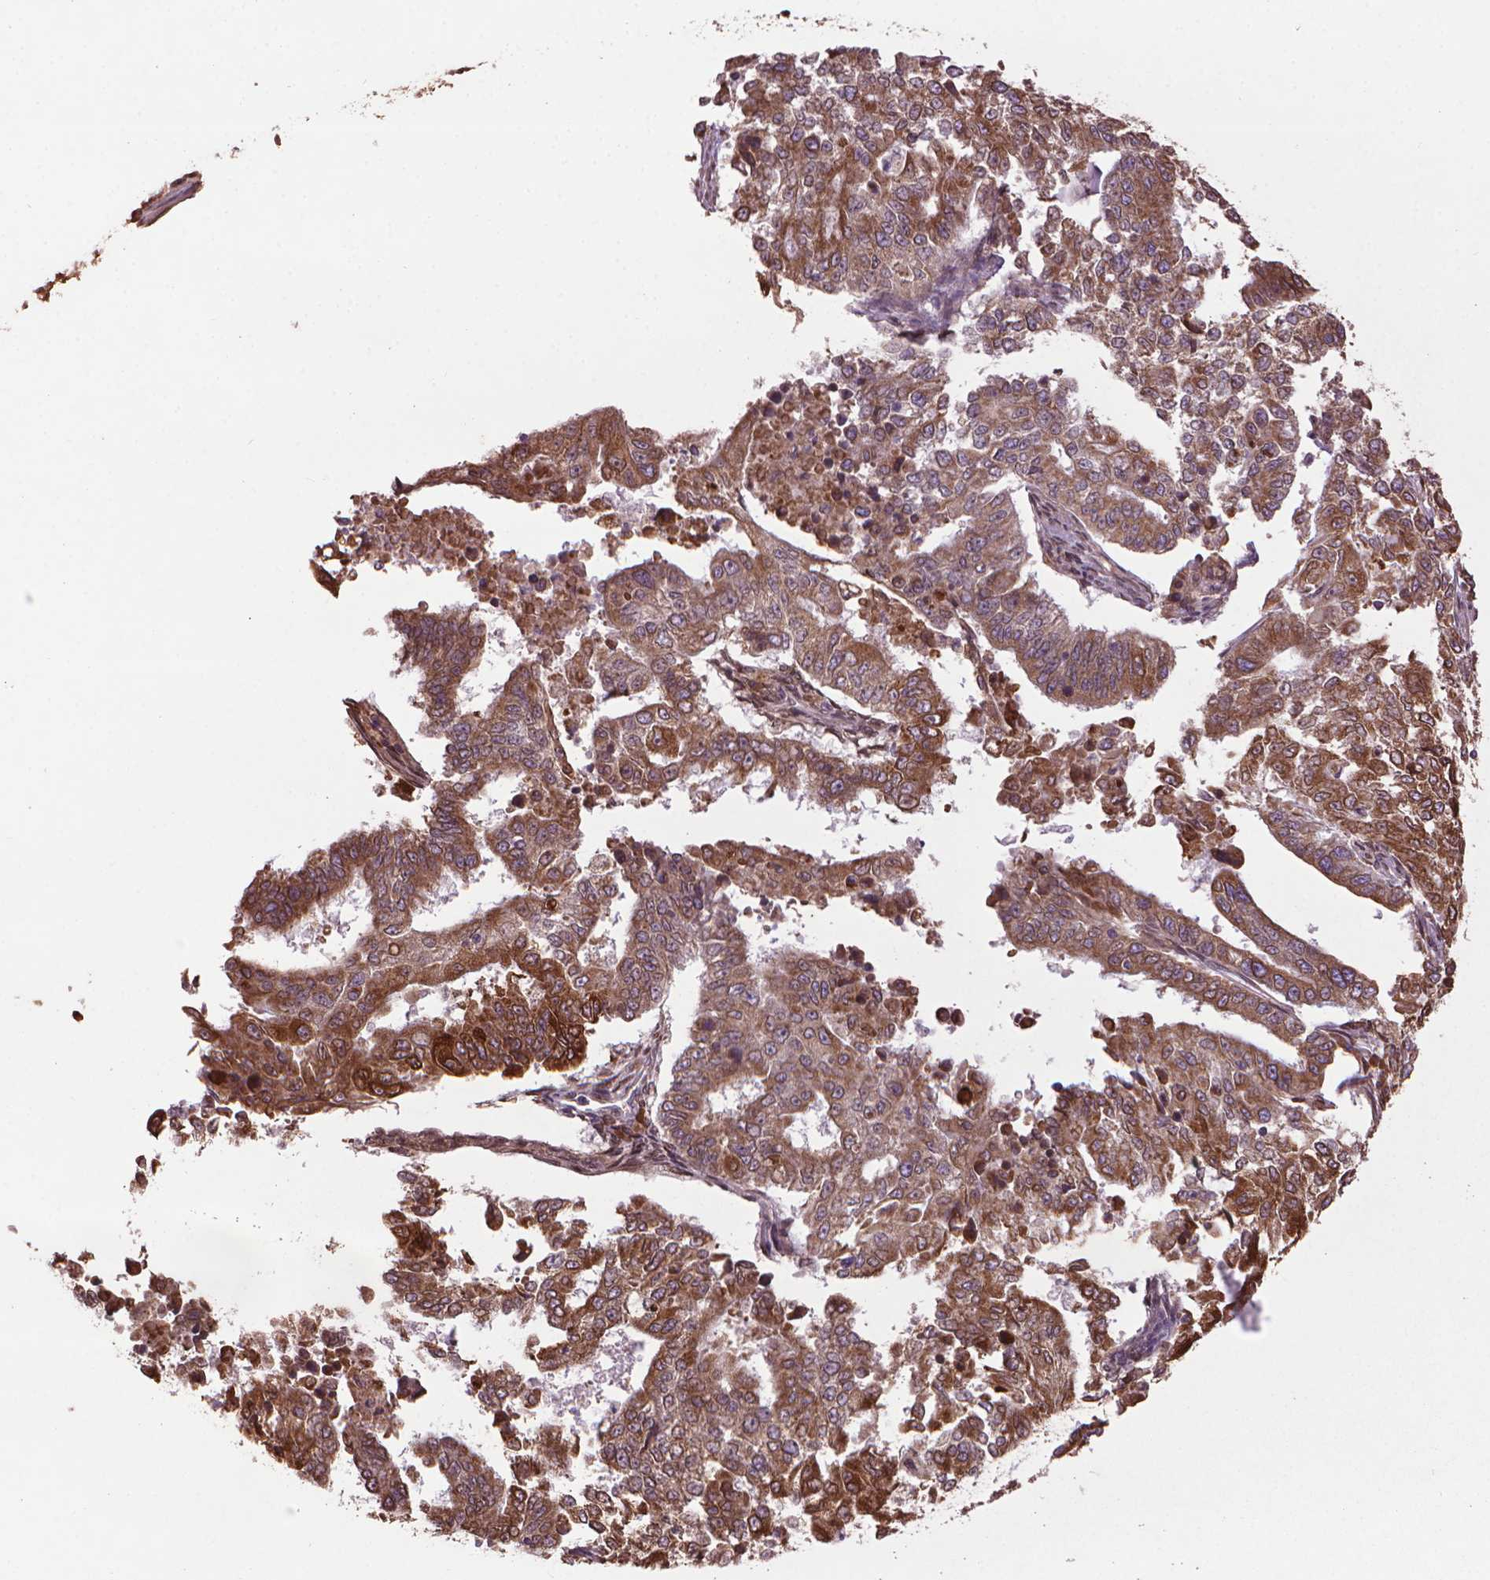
{"staining": {"intensity": "strong", "quantity": ">75%", "location": "cytoplasmic/membranous"}, "tissue": "endometrial cancer", "cell_type": "Tumor cells", "image_type": "cancer", "snomed": [{"axis": "morphology", "description": "Adenocarcinoma, NOS"}, {"axis": "topography", "description": "Uterus"}], "caption": "Tumor cells exhibit strong cytoplasmic/membranous positivity in about >75% of cells in endometrial cancer (adenocarcinoma).", "gene": "GAS1", "patient": {"sex": "female", "age": 59}}